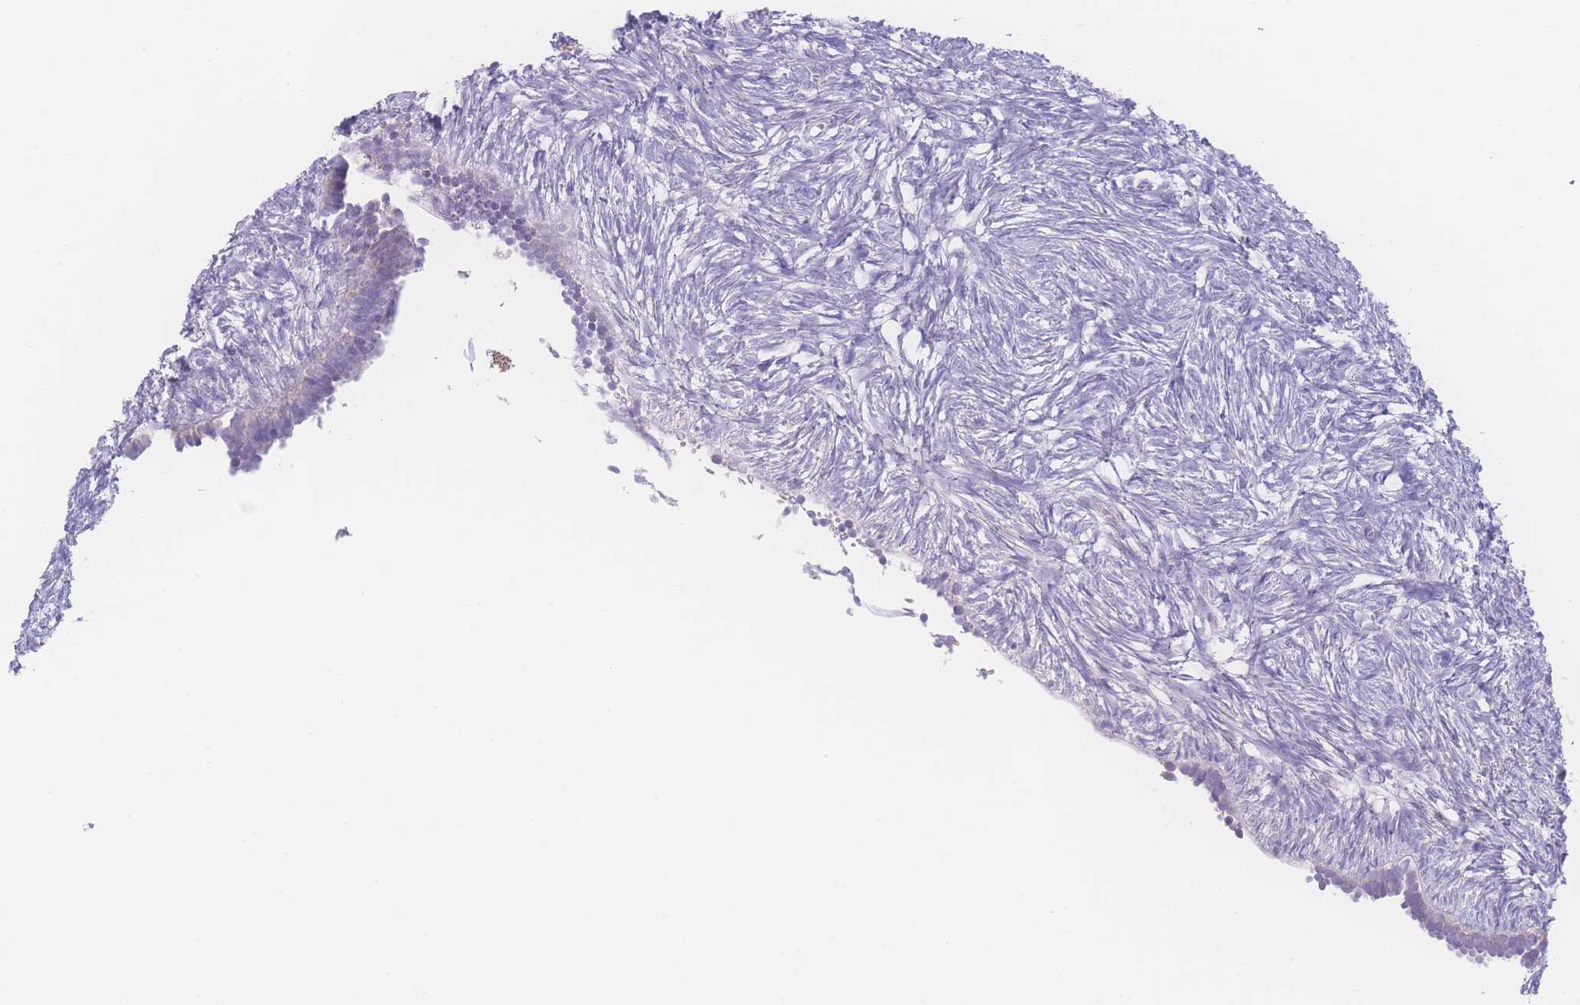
{"staining": {"intensity": "negative", "quantity": "none", "location": "none"}, "tissue": "ovary", "cell_type": "Ovarian stroma cells", "image_type": "normal", "snomed": [{"axis": "morphology", "description": "Normal tissue, NOS"}, {"axis": "topography", "description": "Ovary"}], "caption": "The immunohistochemistry micrograph has no significant expression in ovarian stroma cells of ovary. (DAB (3,3'-diaminobenzidine) immunohistochemistry, high magnification).", "gene": "NBEAL1", "patient": {"sex": "female", "age": 51}}